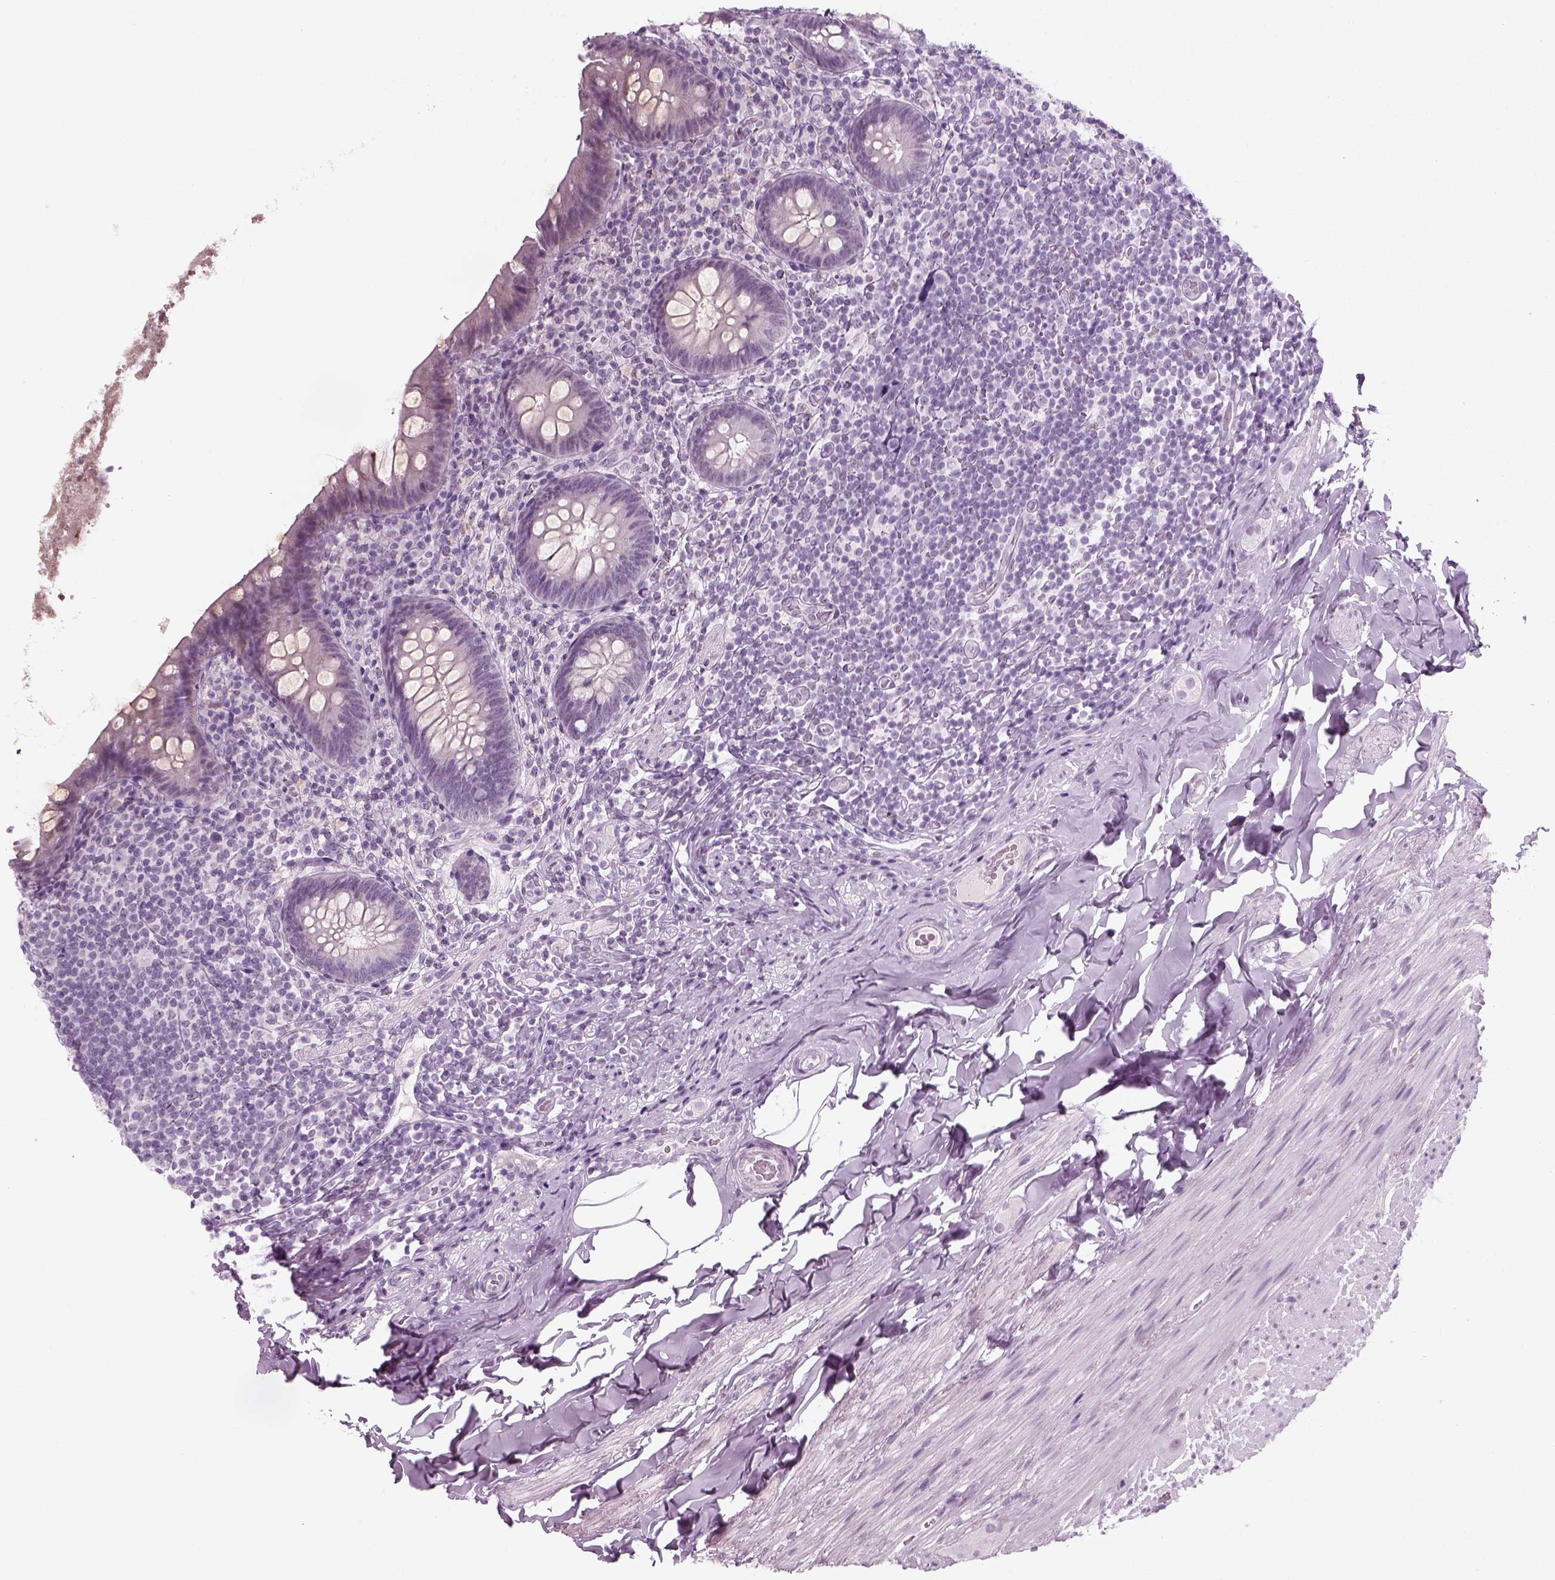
{"staining": {"intensity": "negative", "quantity": "none", "location": "none"}, "tissue": "appendix", "cell_type": "Glandular cells", "image_type": "normal", "snomed": [{"axis": "morphology", "description": "Normal tissue, NOS"}, {"axis": "topography", "description": "Appendix"}], "caption": "Glandular cells show no significant positivity in benign appendix.", "gene": "KRT75", "patient": {"sex": "male", "age": 47}}